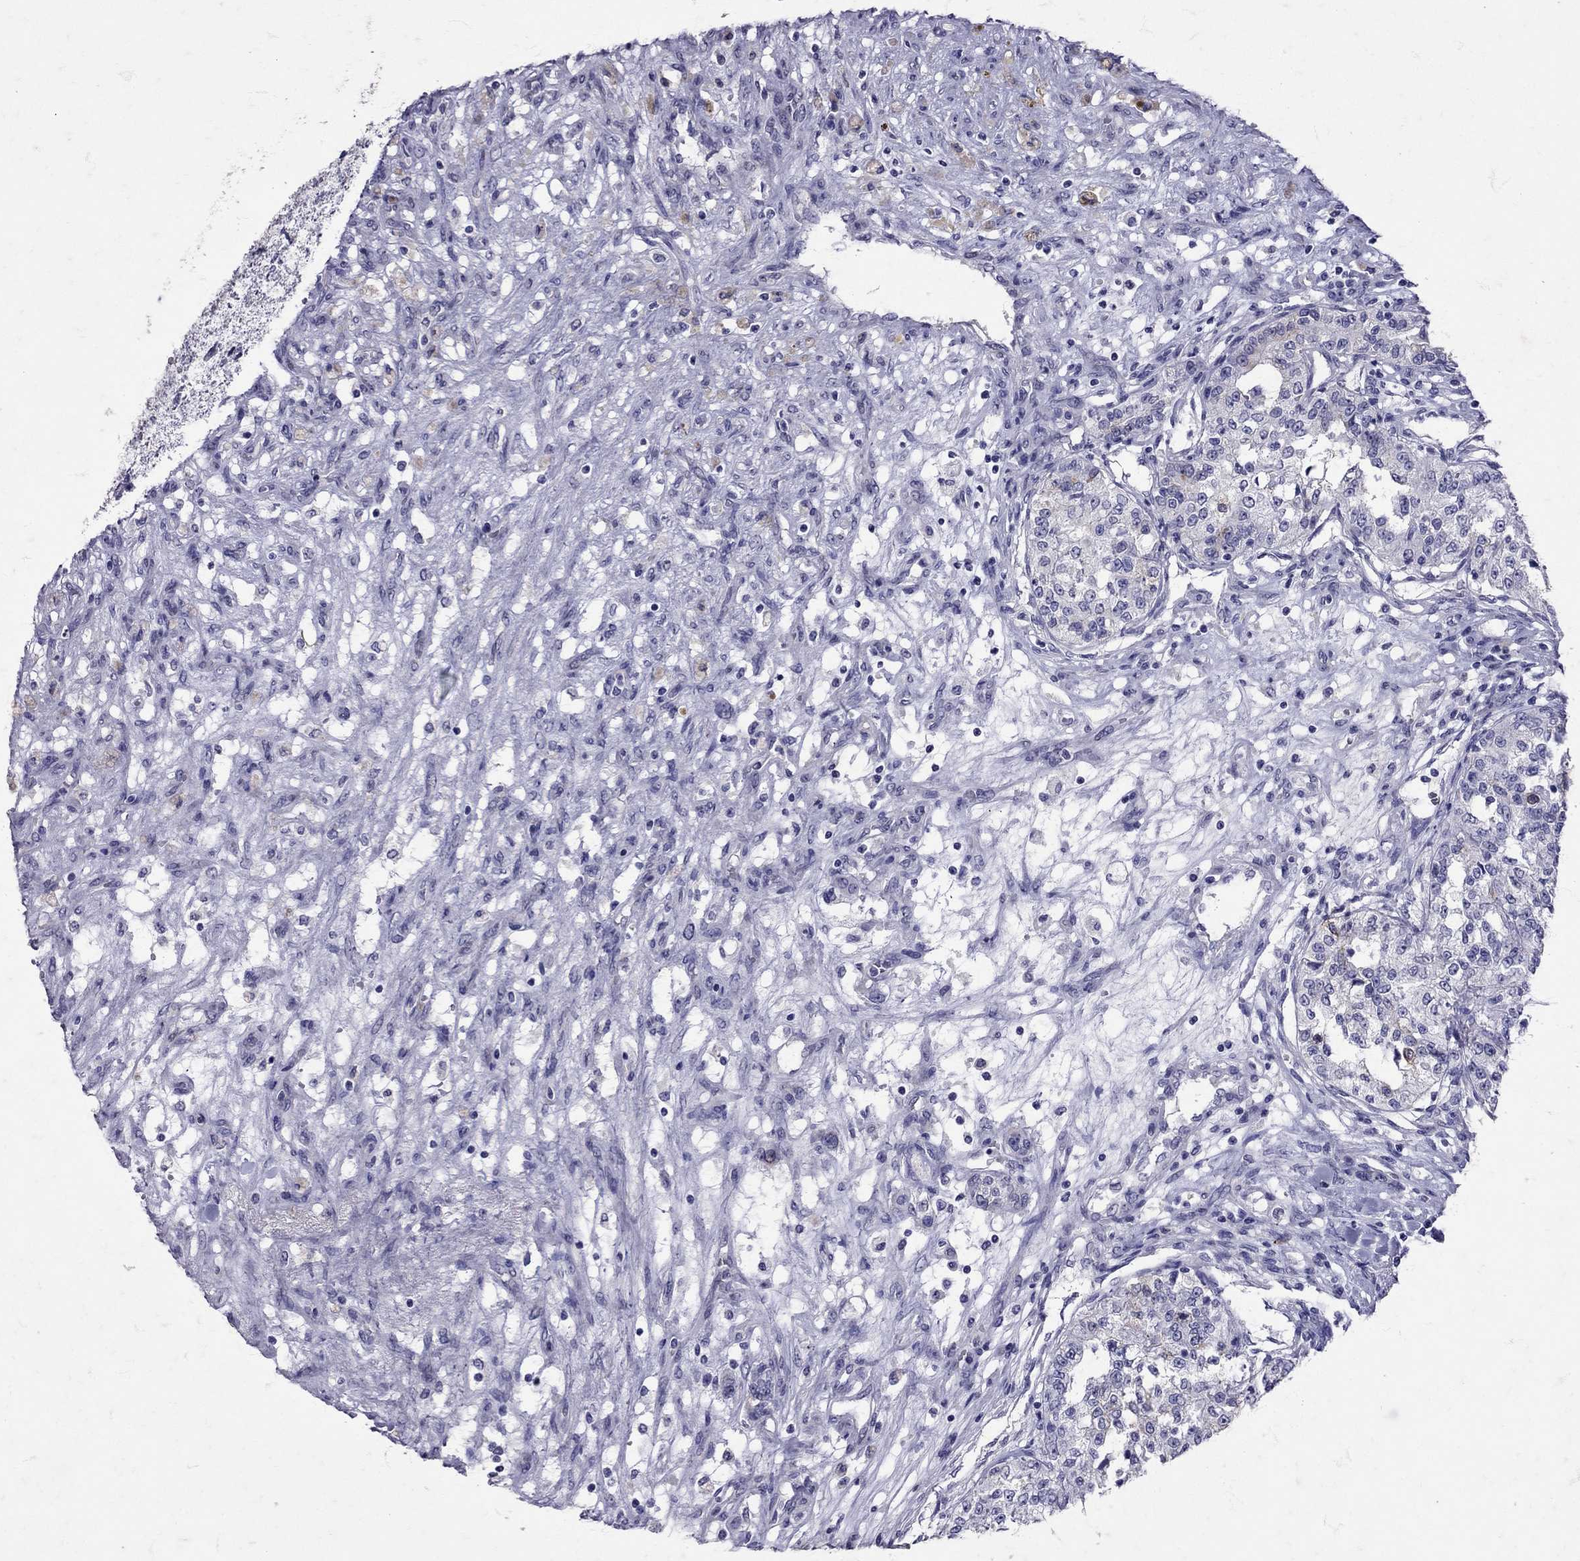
{"staining": {"intensity": "negative", "quantity": "none", "location": "none"}, "tissue": "renal cancer", "cell_type": "Tumor cells", "image_type": "cancer", "snomed": [{"axis": "morphology", "description": "Adenocarcinoma, NOS"}, {"axis": "topography", "description": "Kidney"}], "caption": "Immunohistochemistry histopathology image of renal cancer stained for a protein (brown), which displays no positivity in tumor cells.", "gene": "SST", "patient": {"sex": "female", "age": 63}}